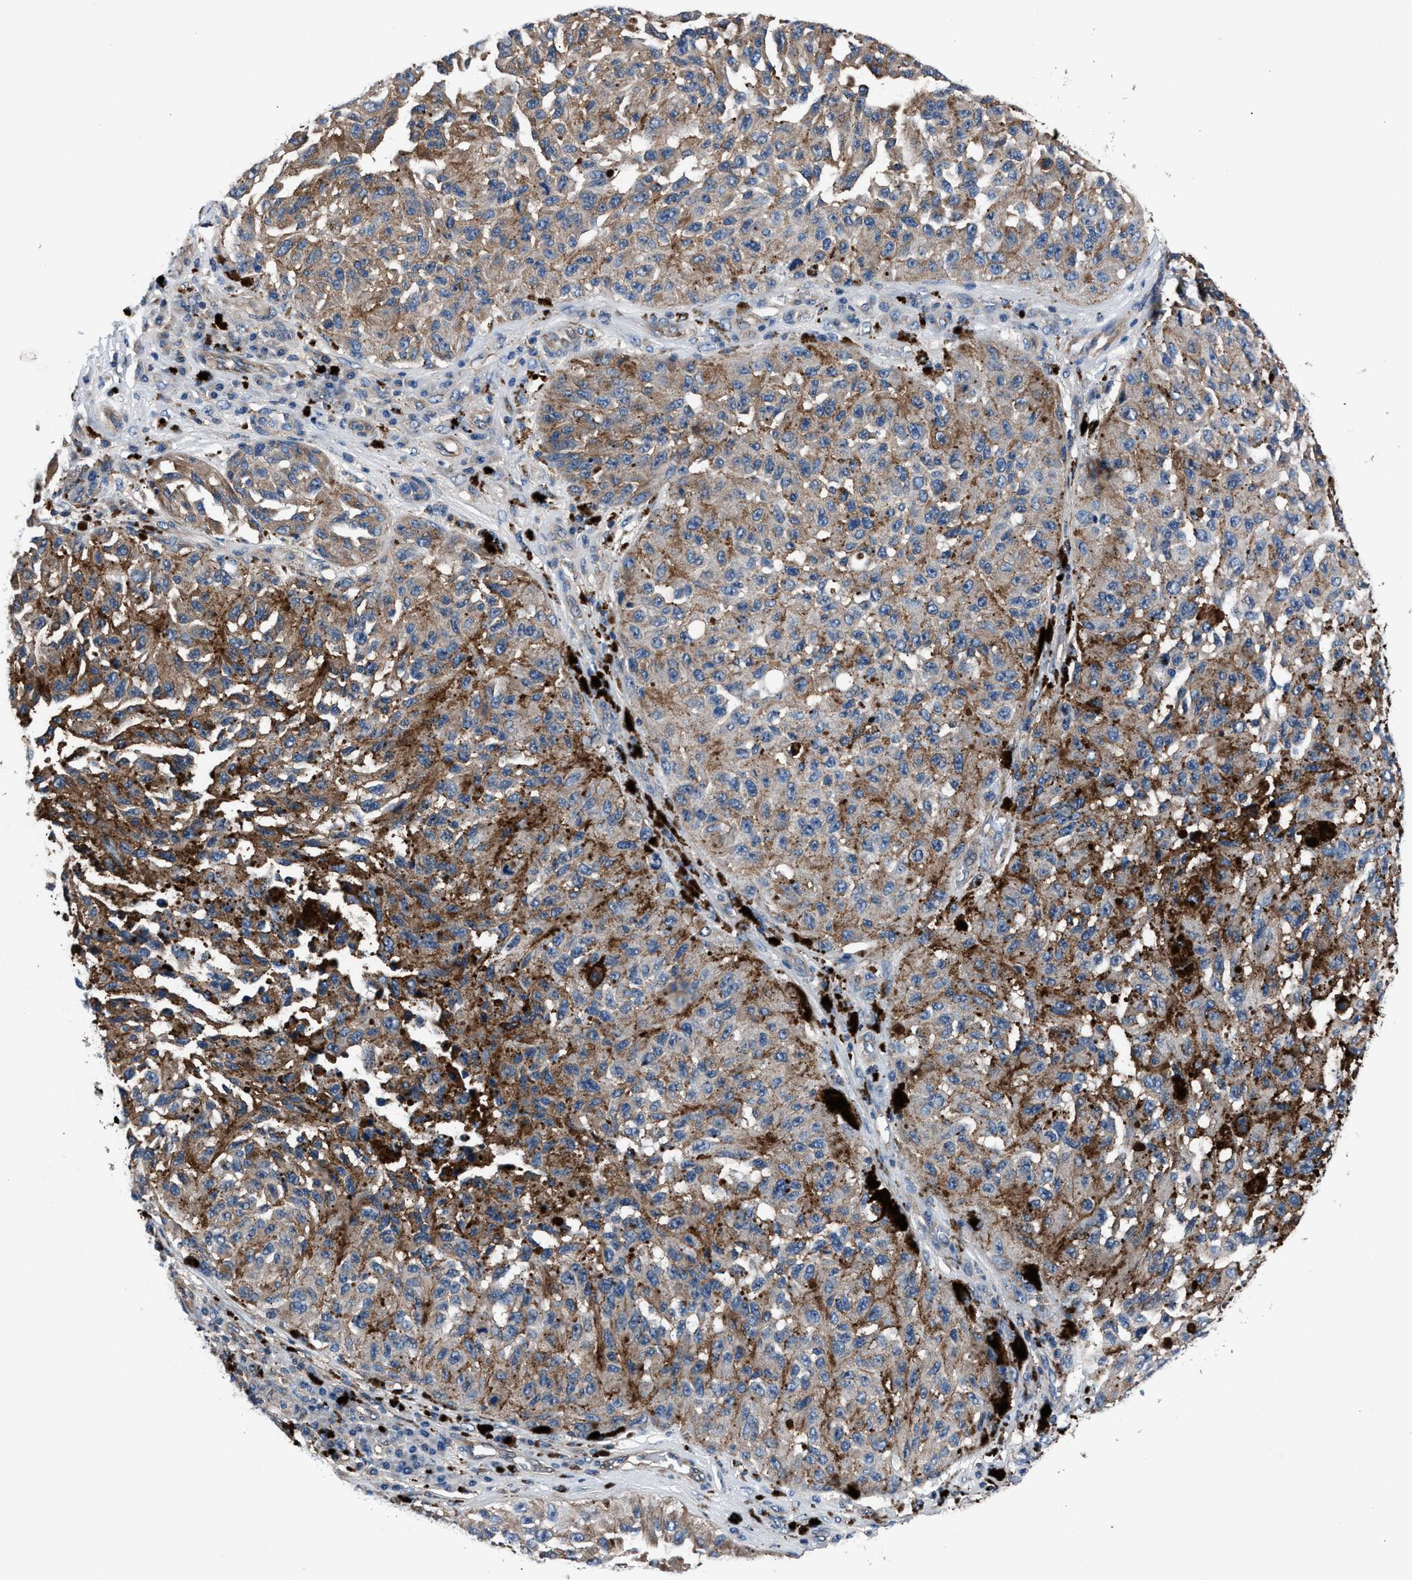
{"staining": {"intensity": "moderate", "quantity": "25%-75%", "location": "cytoplasmic/membranous"}, "tissue": "melanoma", "cell_type": "Tumor cells", "image_type": "cancer", "snomed": [{"axis": "morphology", "description": "Malignant melanoma, NOS"}, {"axis": "topography", "description": "Skin"}], "caption": "IHC image of human melanoma stained for a protein (brown), which reveals medium levels of moderate cytoplasmic/membranous expression in about 25%-75% of tumor cells.", "gene": "MFSD11", "patient": {"sex": "female", "age": 73}}